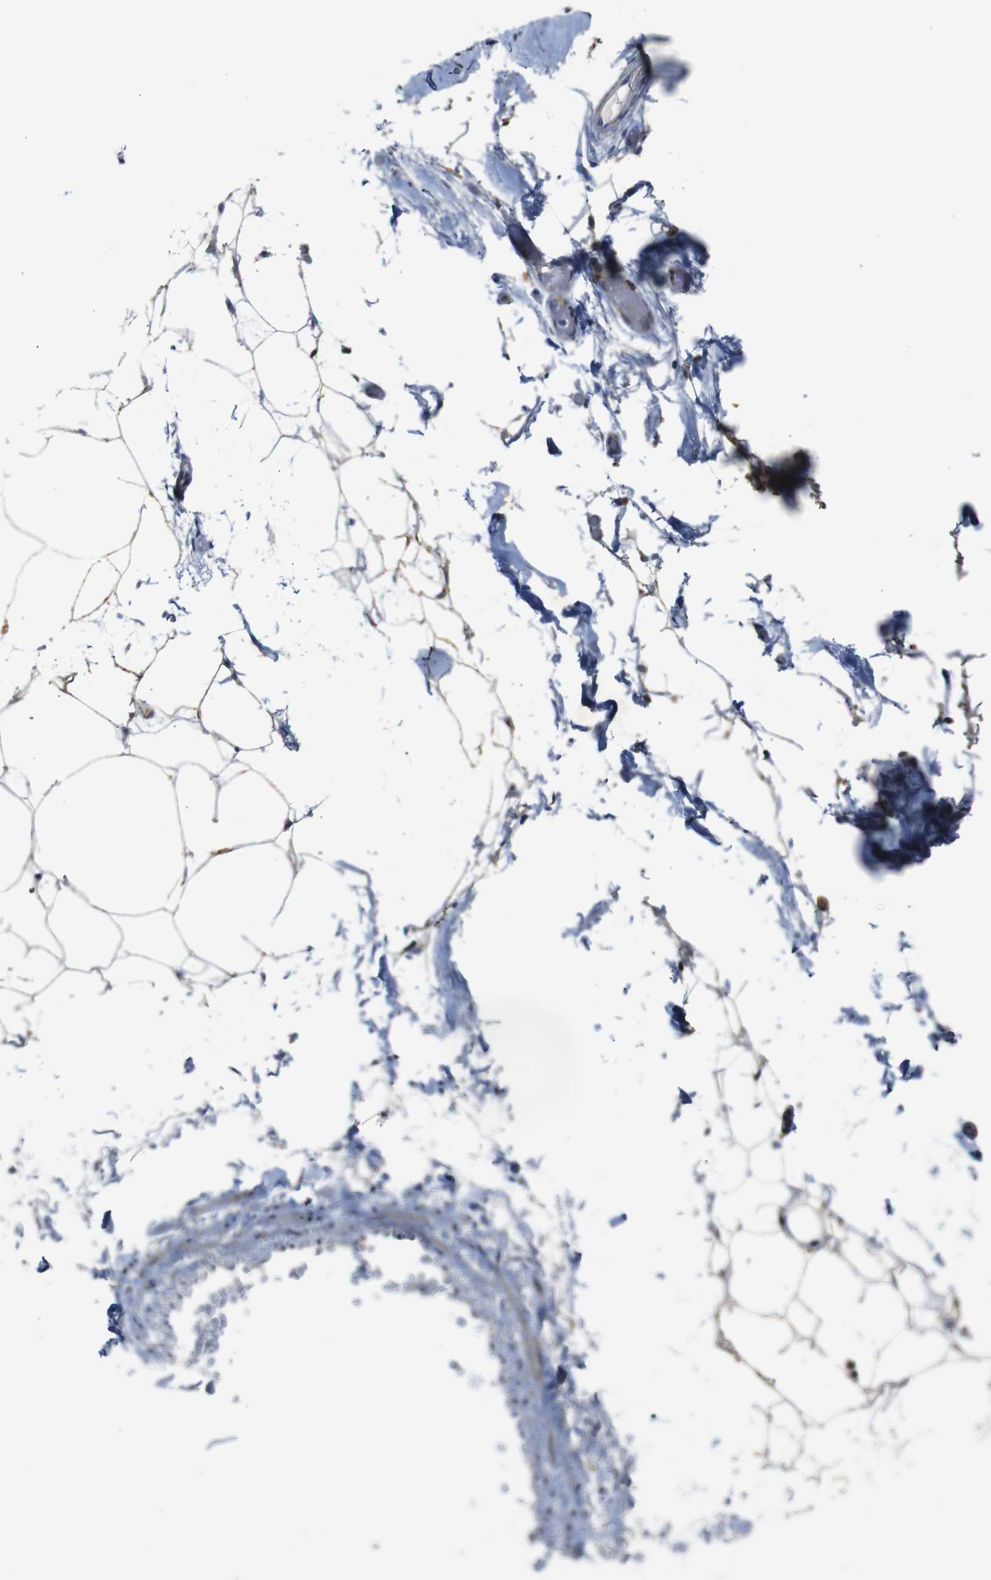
{"staining": {"intensity": "weak", "quantity": ">75%", "location": "cytoplasmic/membranous"}, "tissue": "adipose tissue", "cell_type": "Adipocytes", "image_type": "normal", "snomed": [{"axis": "morphology", "description": "Normal tissue, NOS"}, {"axis": "topography", "description": "Breast"}, {"axis": "topography", "description": "Soft tissue"}], "caption": "Immunohistochemistry (IHC) of benign adipose tissue reveals low levels of weak cytoplasmic/membranous positivity in approximately >75% of adipocytes.", "gene": "CHST10", "patient": {"sex": "female", "age": 75}}